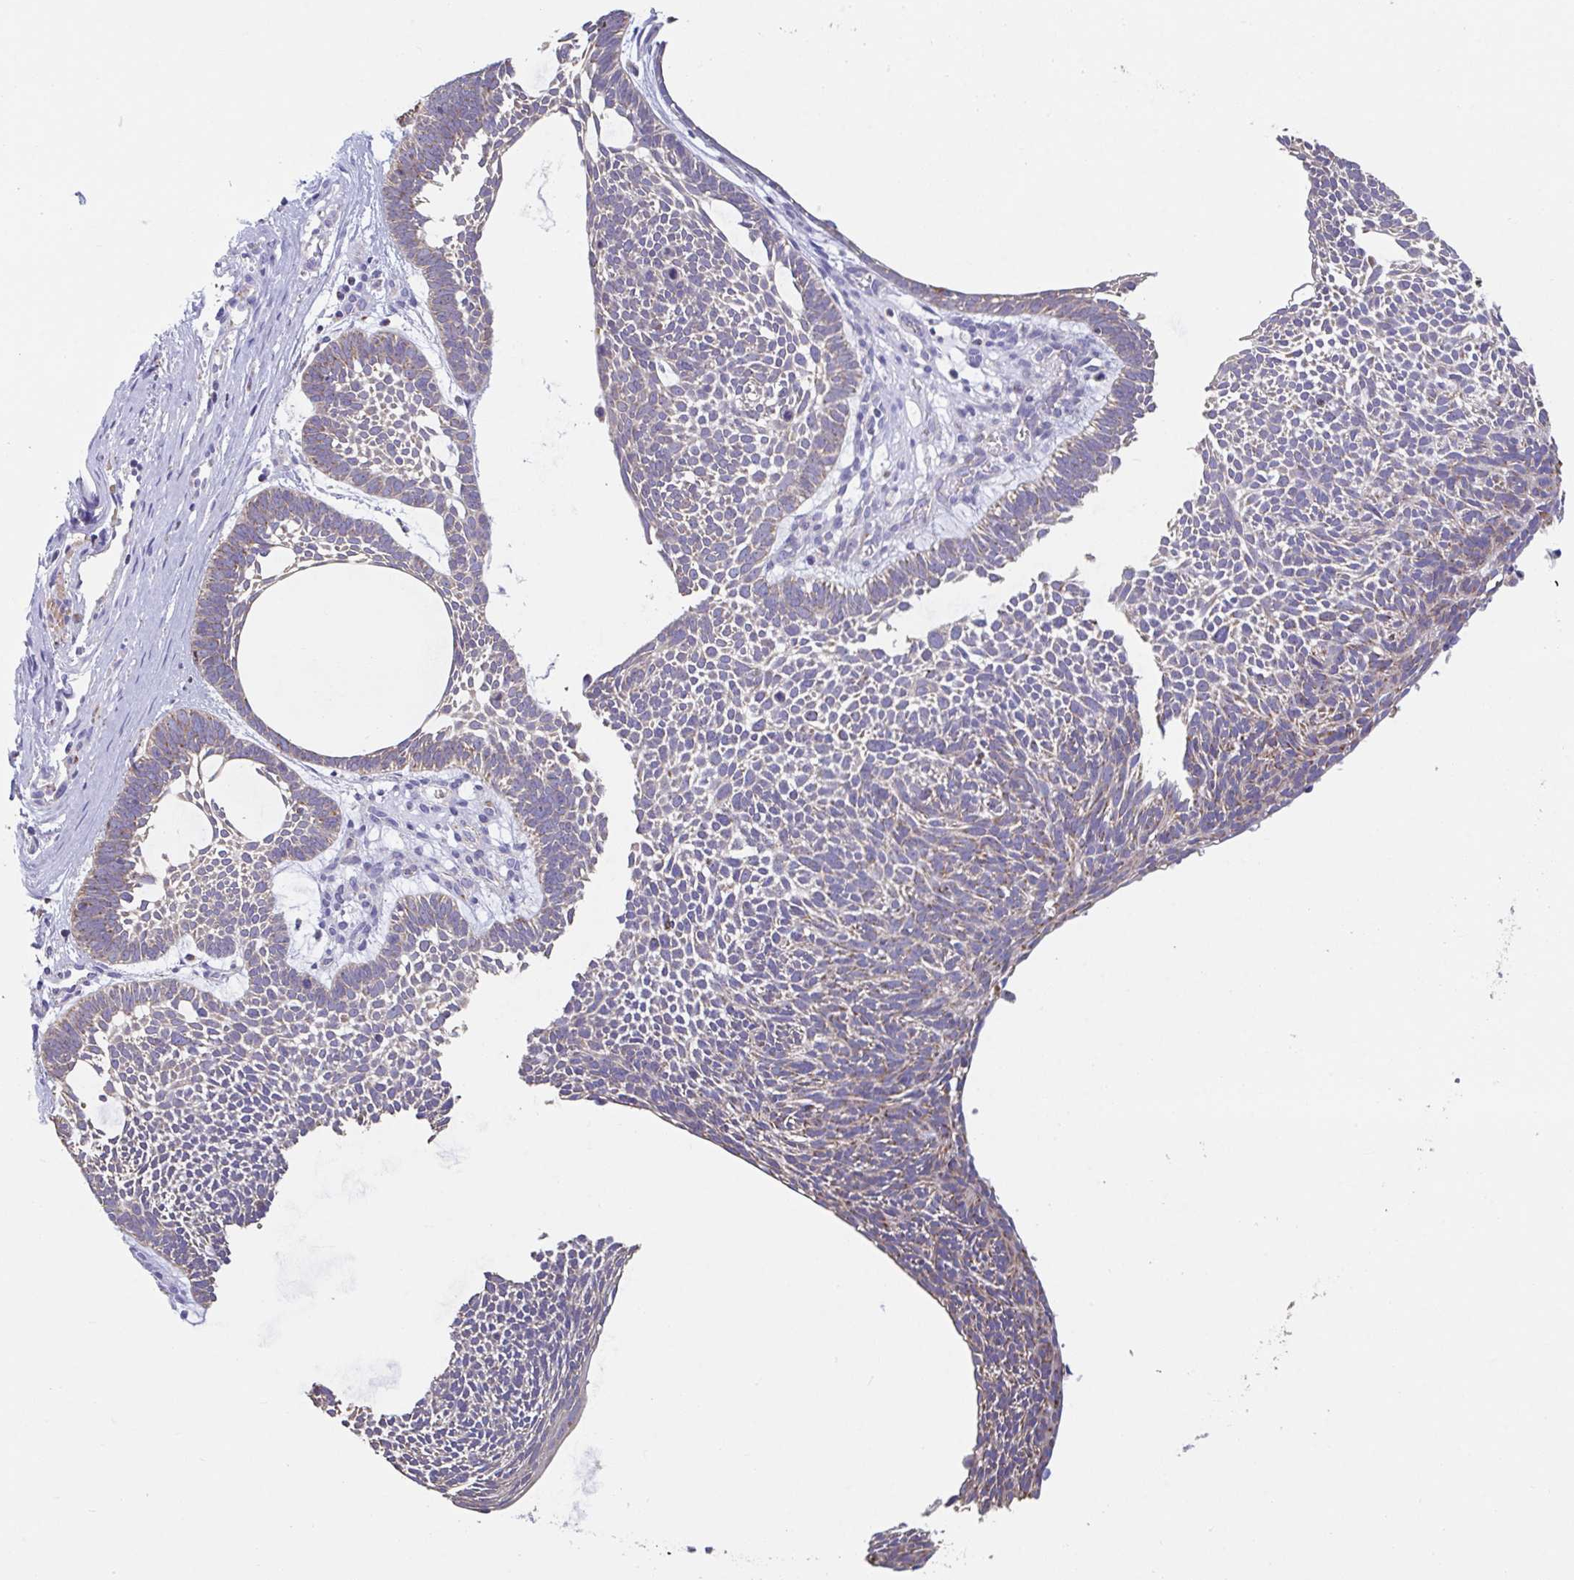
{"staining": {"intensity": "weak", "quantity": "25%-75%", "location": "cytoplasmic/membranous"}, "tissue": "skin cancer", "cell_type": "Tumor cells", "image_type": "cancer", "snomed": [{"axis": "morphology", "description": "Basal cell carcinoma"}, {"axis": "topography", "description": "Skin"}, {"axis": "topography", "description": "Skin of face"}], "caption": "IHC image of skin cancer stained for a protein (brown), which shows low levels of weak cytoplasmic/membranous expression in approximately 25%-75% of tumor cells.", "gene": "BCAT2", "patient": {"sex": "male", "age": 83}}